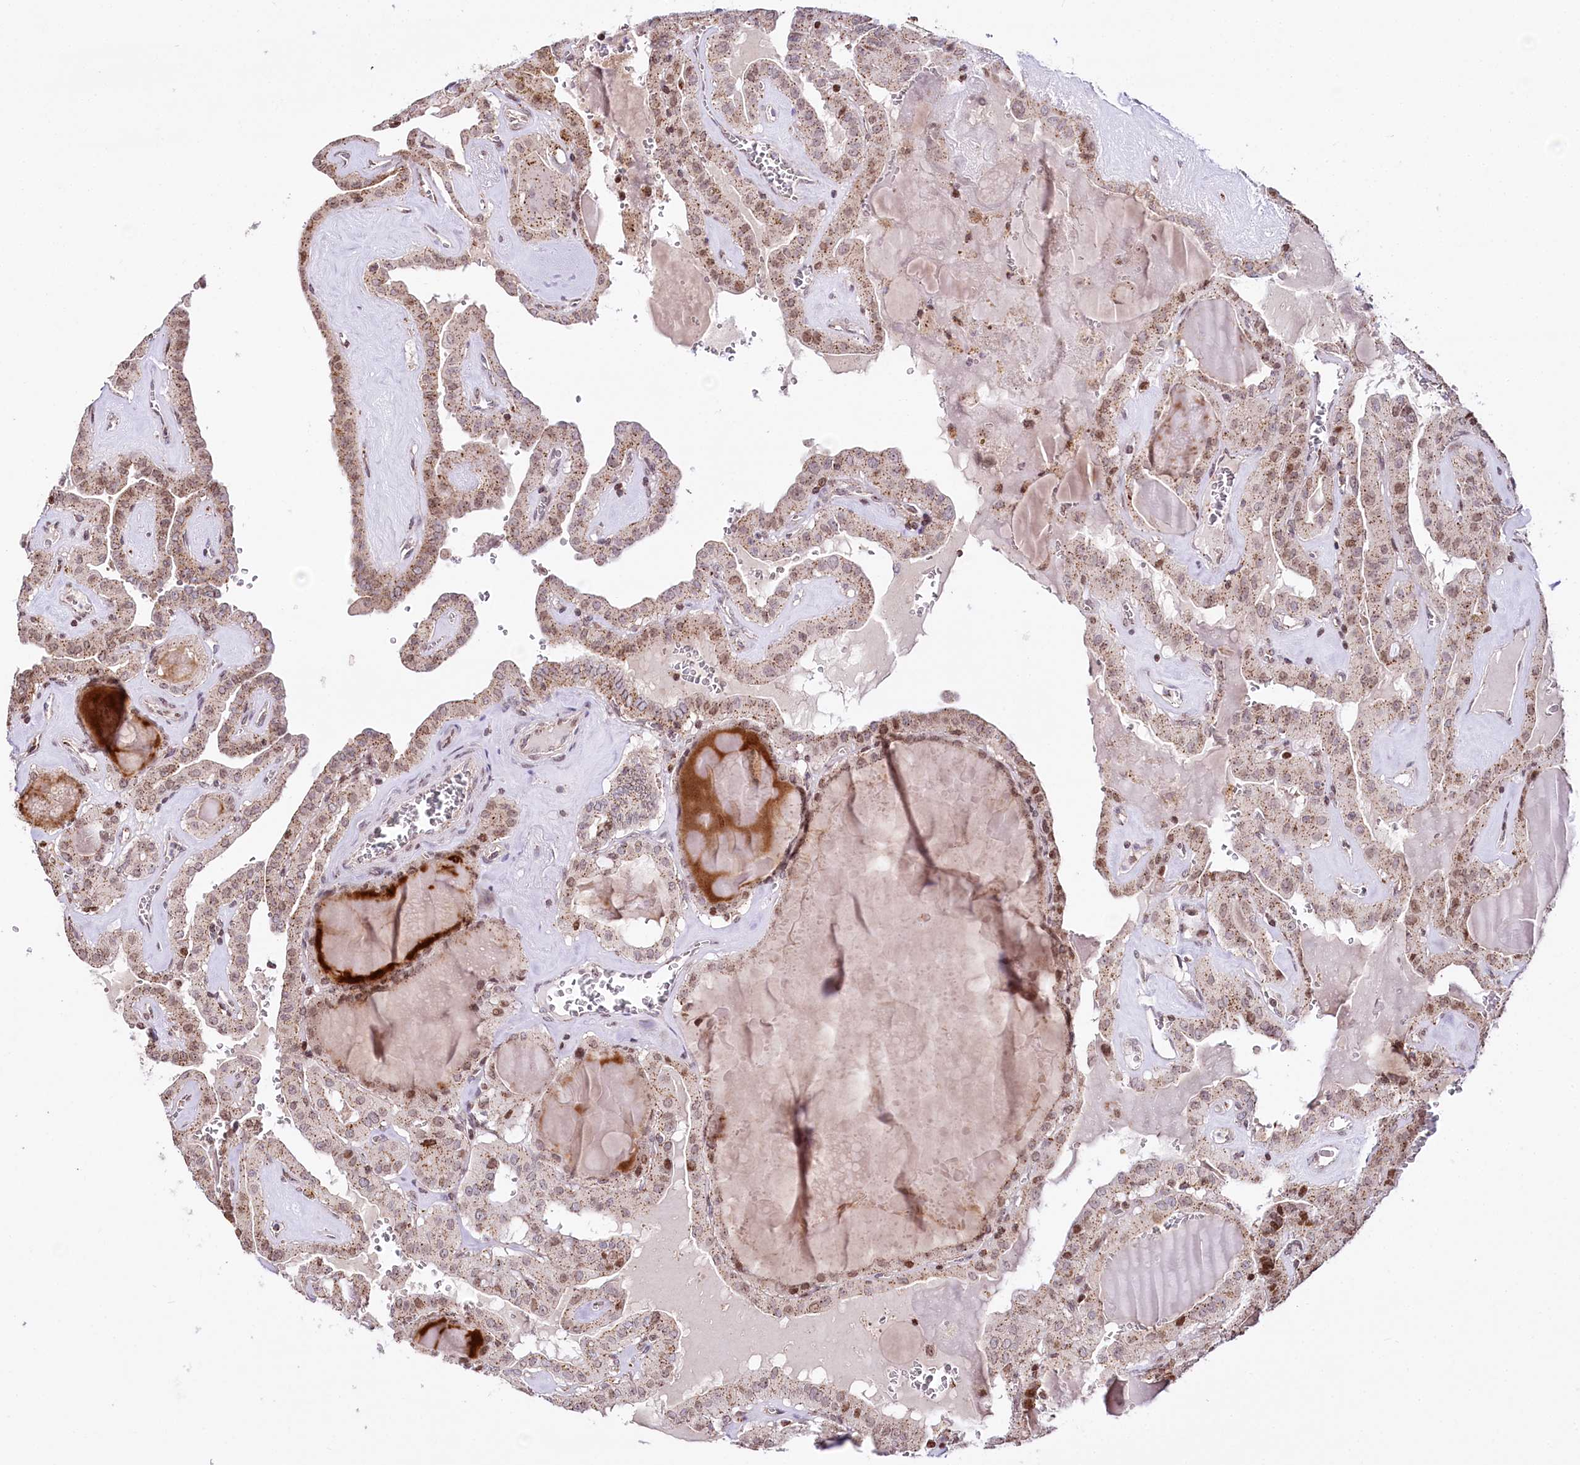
{"staining": {"intensity": "moderate", "quantity": ">75%", "location": "cytoplasmic/membranous,nuclear"}, "tissue": "thyroid cancer", "cell_type": "Tumor cells", "image_type": "cancer", "snomed": [{"axis": "morphology", "description": "Papillary adenocarcinoma, NOS"}, {"axis": "topography", "description": "Thyroid gland"}], "caption": "Immunohistochemistry (IHC) image of neoplastic tissue: thyroid papillary adenocarcinoma stained using IHC demonstrates medium levels of moderate protein expression localized specifically in the cytoplasmic/membranous and nuclear of tumor cells, appearing as a cytoplasmic/membranous and nuclear brown color.", "gene": "ZFYVE27", "patient": {"sex": "male", "age": 52}}